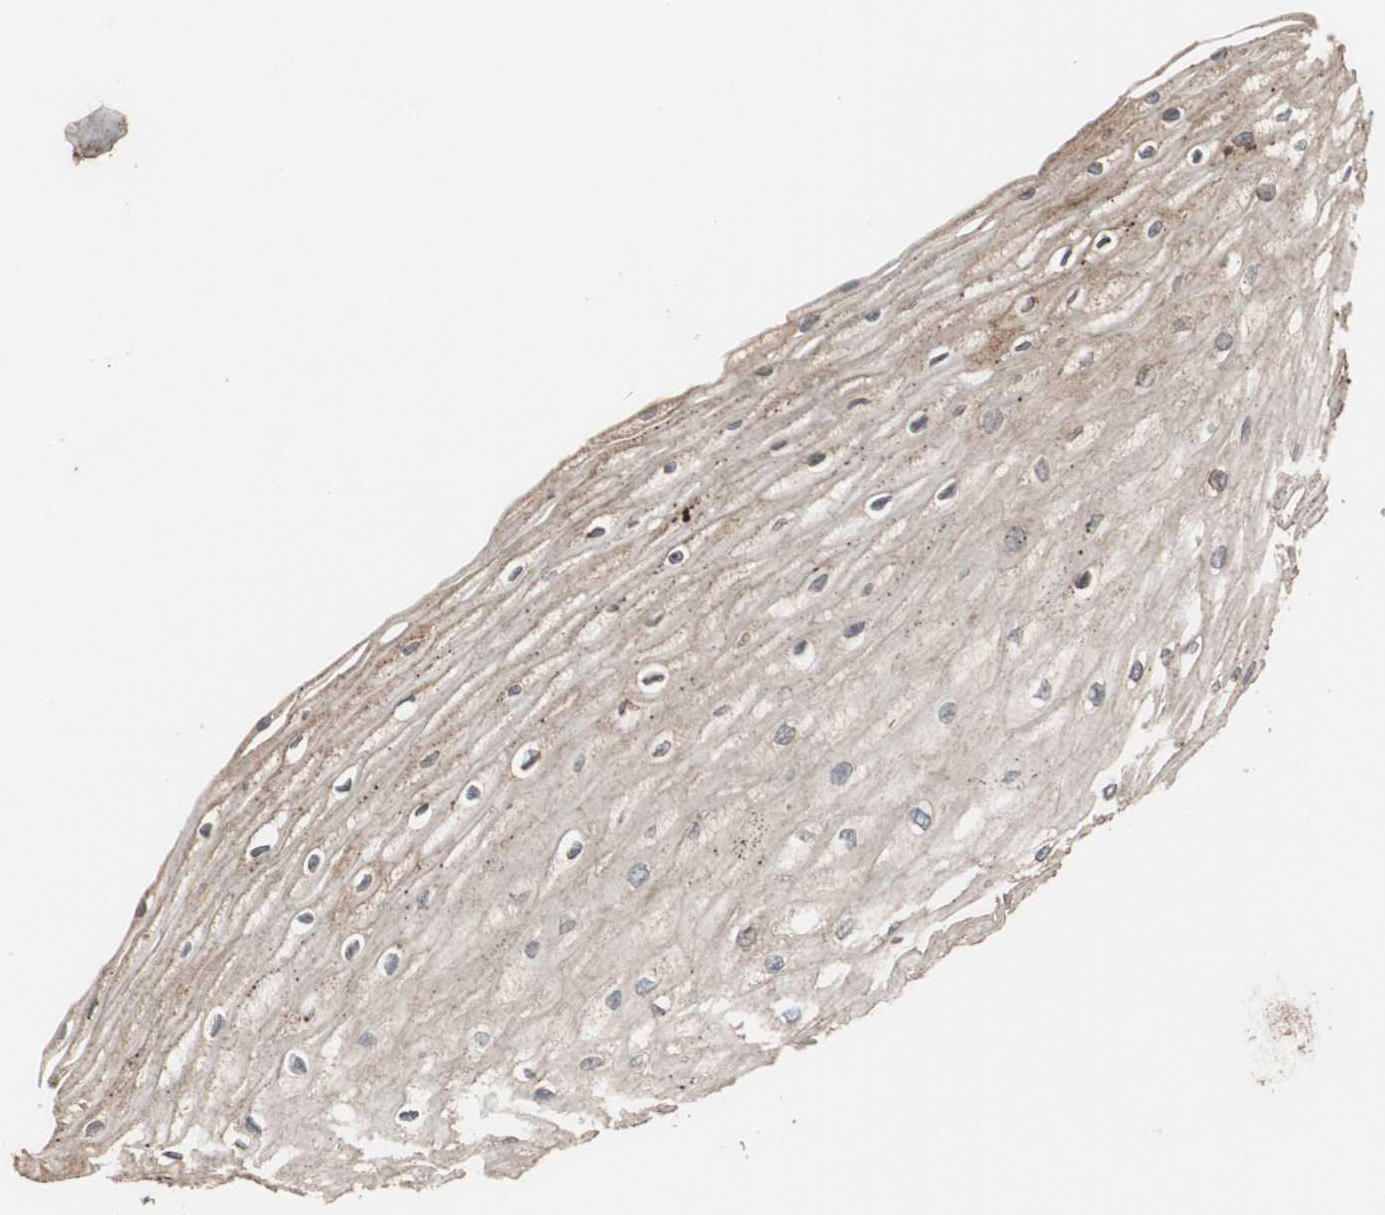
{"staining": {"intensity": "moderate", "quantity": ">75%", "location": "cytoplasmic/membranous"}, "tissue": "esophagus", "cell_type": "Squamous epithelial cells", "image_type": "normal", "snomed": [{"axis": "morphology", "description": "Normal tissue, NOS"}, {"axis": "morphology", "description": "Squamous cell carcinoma, NOS"}, {"axis": "topography", "description": "Esophagus"}], "caption": "Squamous epithelial cells demonstrate moderate cytoplasmic/membranous expression in about >75% of cells in unremarkable esophagus.", "gene": "LZTS1", "patient": {"sex": "male", "age": 65}}